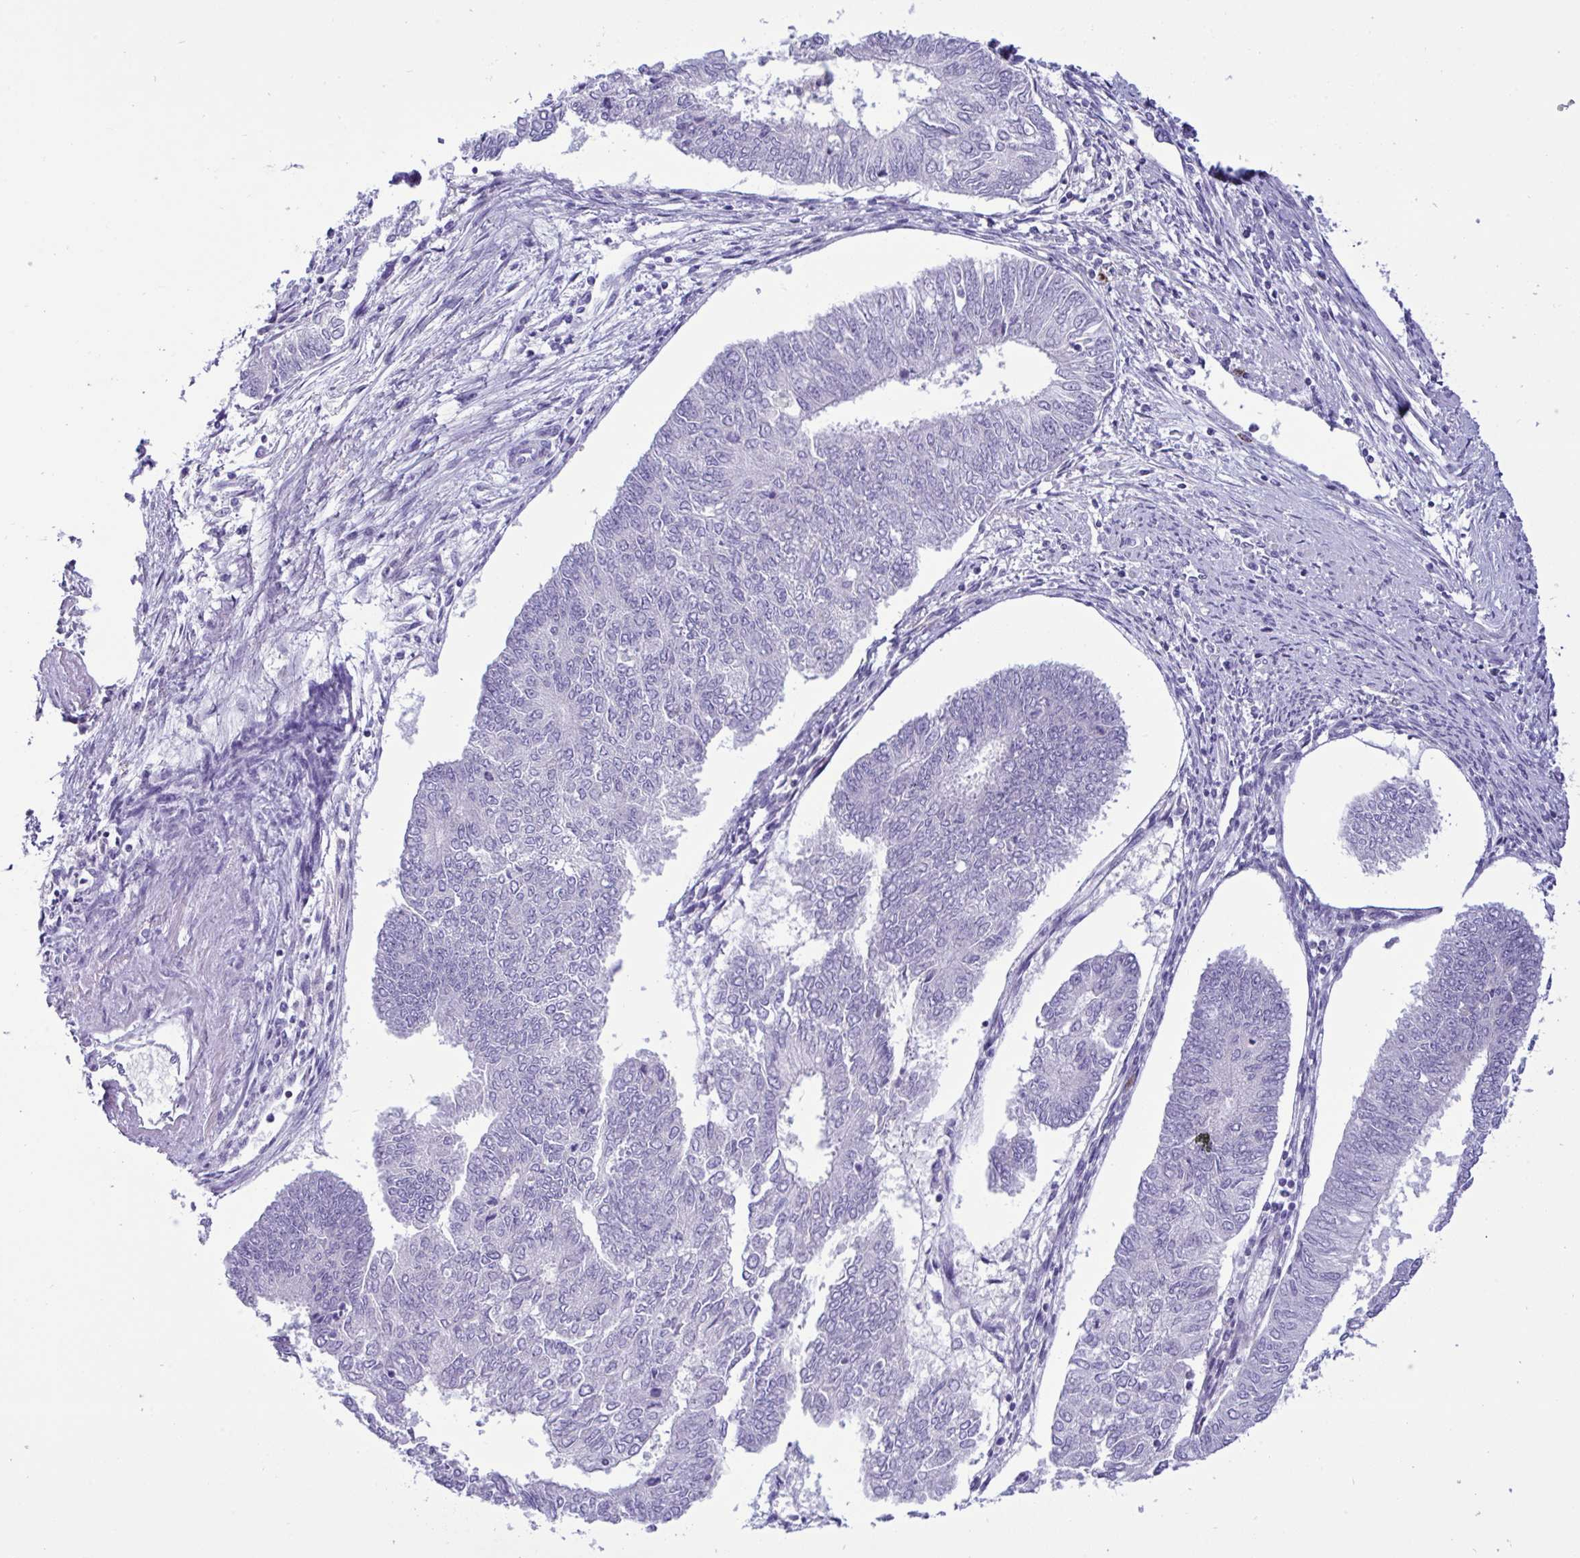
{"staining": {"intensity": "negative", "quantity": "none", "location": "none"}, "tissue": "endometrial cancer", "cell_type": "Tumor cells", "image_type": "cancer", "snomed": [{"axis": "morphology", "description": "Adenocarcinoma, NOS"}, {"axis": "topography", "description": "Endometrium"}], "caption": "An immunohistochemistry (IHC) histopathology image of endometrial cancer is shown. There is no staining in tumor cells of endometrial cancer. (DAB immunohistochemistry (IHC) visualized using brightfield microscopy, high magnification).", "gene": "SREBF1", "patient": {"sex": "female", "age": 68}}